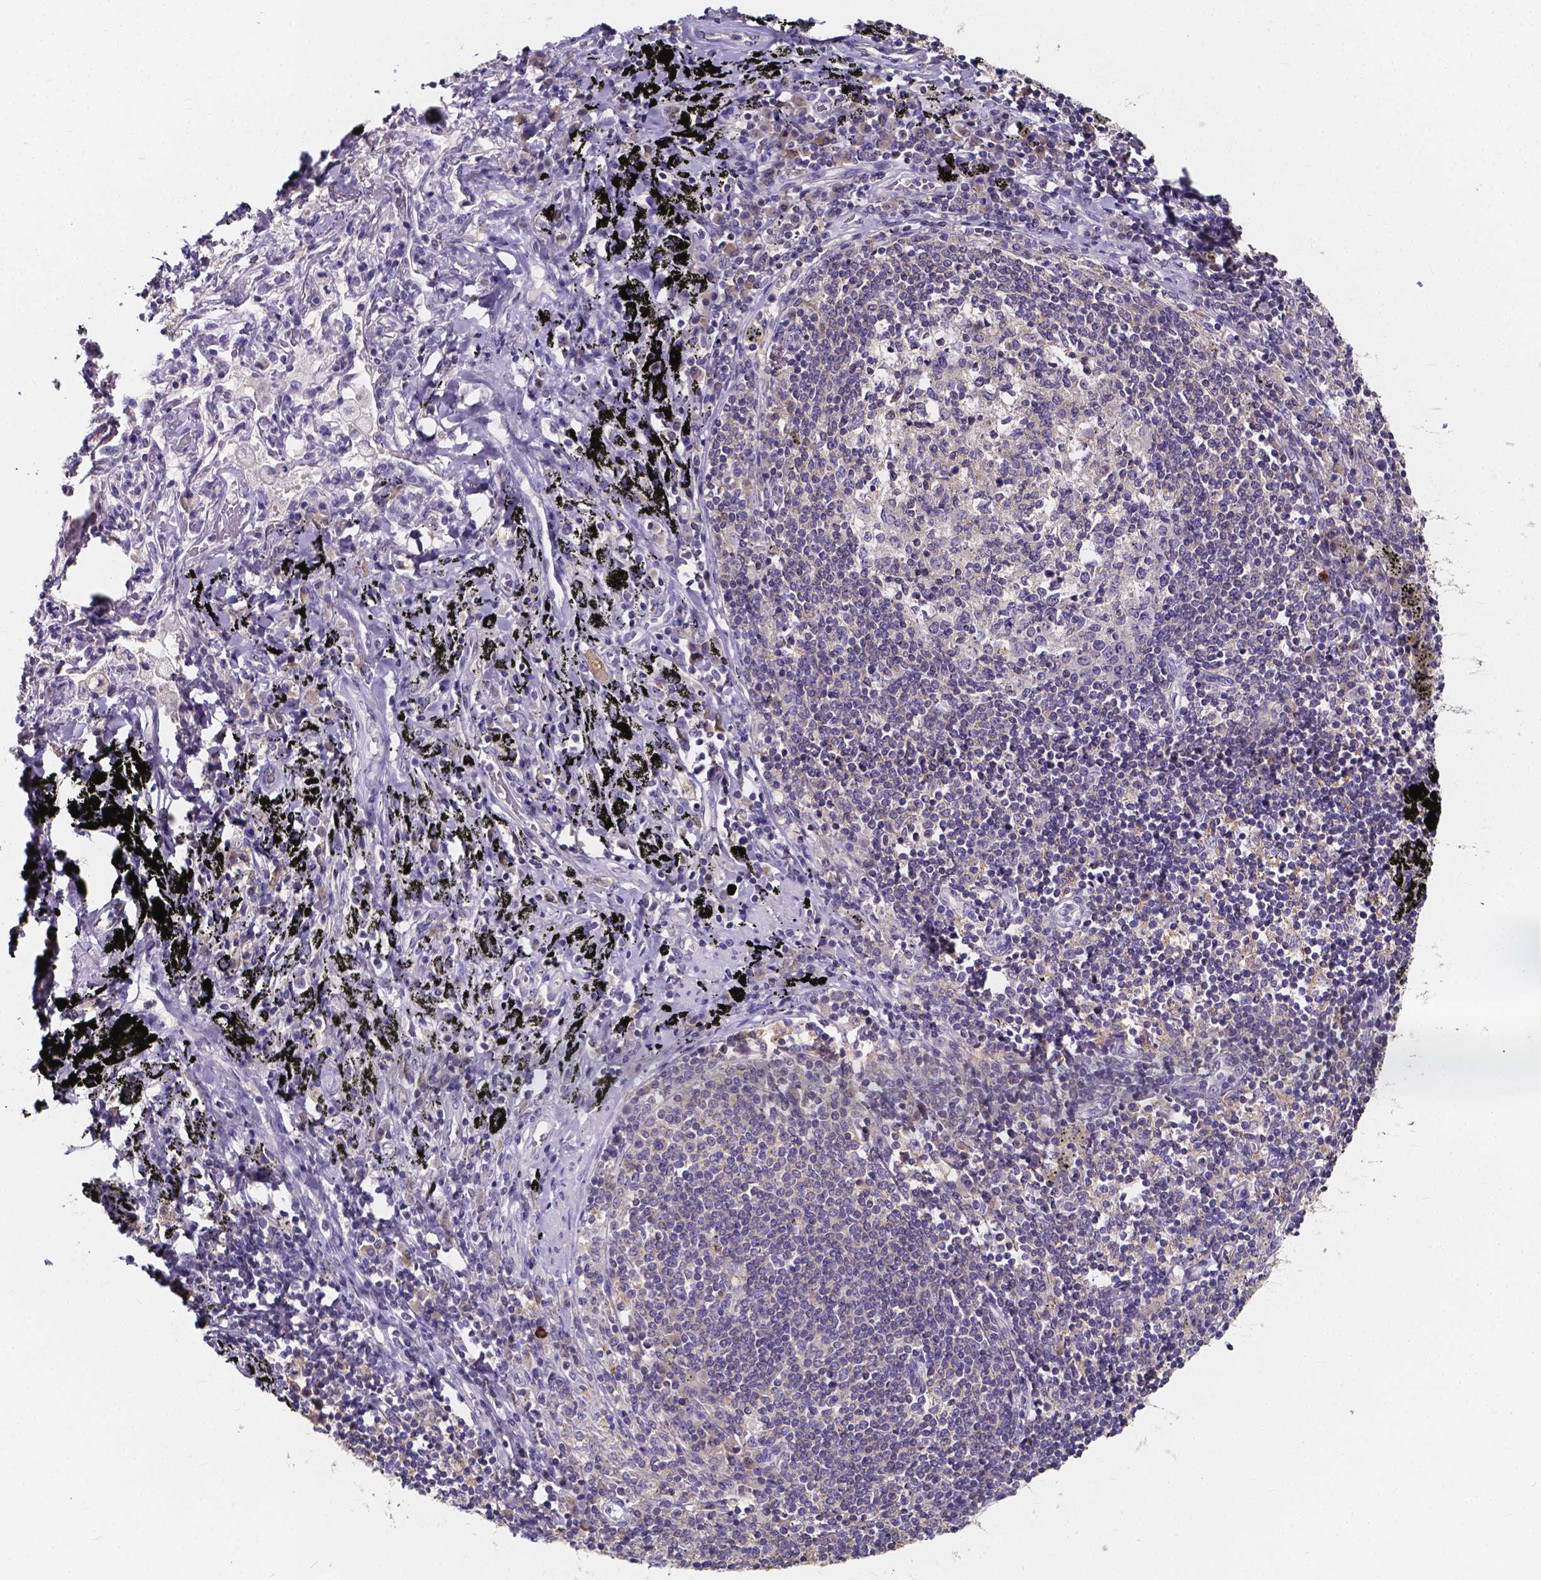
{"staining": {"intensity": "negative", "quantity": "none", "location": "none"}, "tissue": "adipose tissue", "cell_type": "Adipocytes", "image_type": "normal", "snomed": [{"axis": "morphology", "description": "Normal tissue, NOS"}, {"axis": "topography", "description": "Bronchus"}, {"axis": "topography", "description": "Lung"}], "caption": "An IHC image of benign adipose tissue is shown. There is no staining in adipocytes of adipose tissue.", "gene": "SPOCD1", "patient": {"sex": "female", "age": 57}}